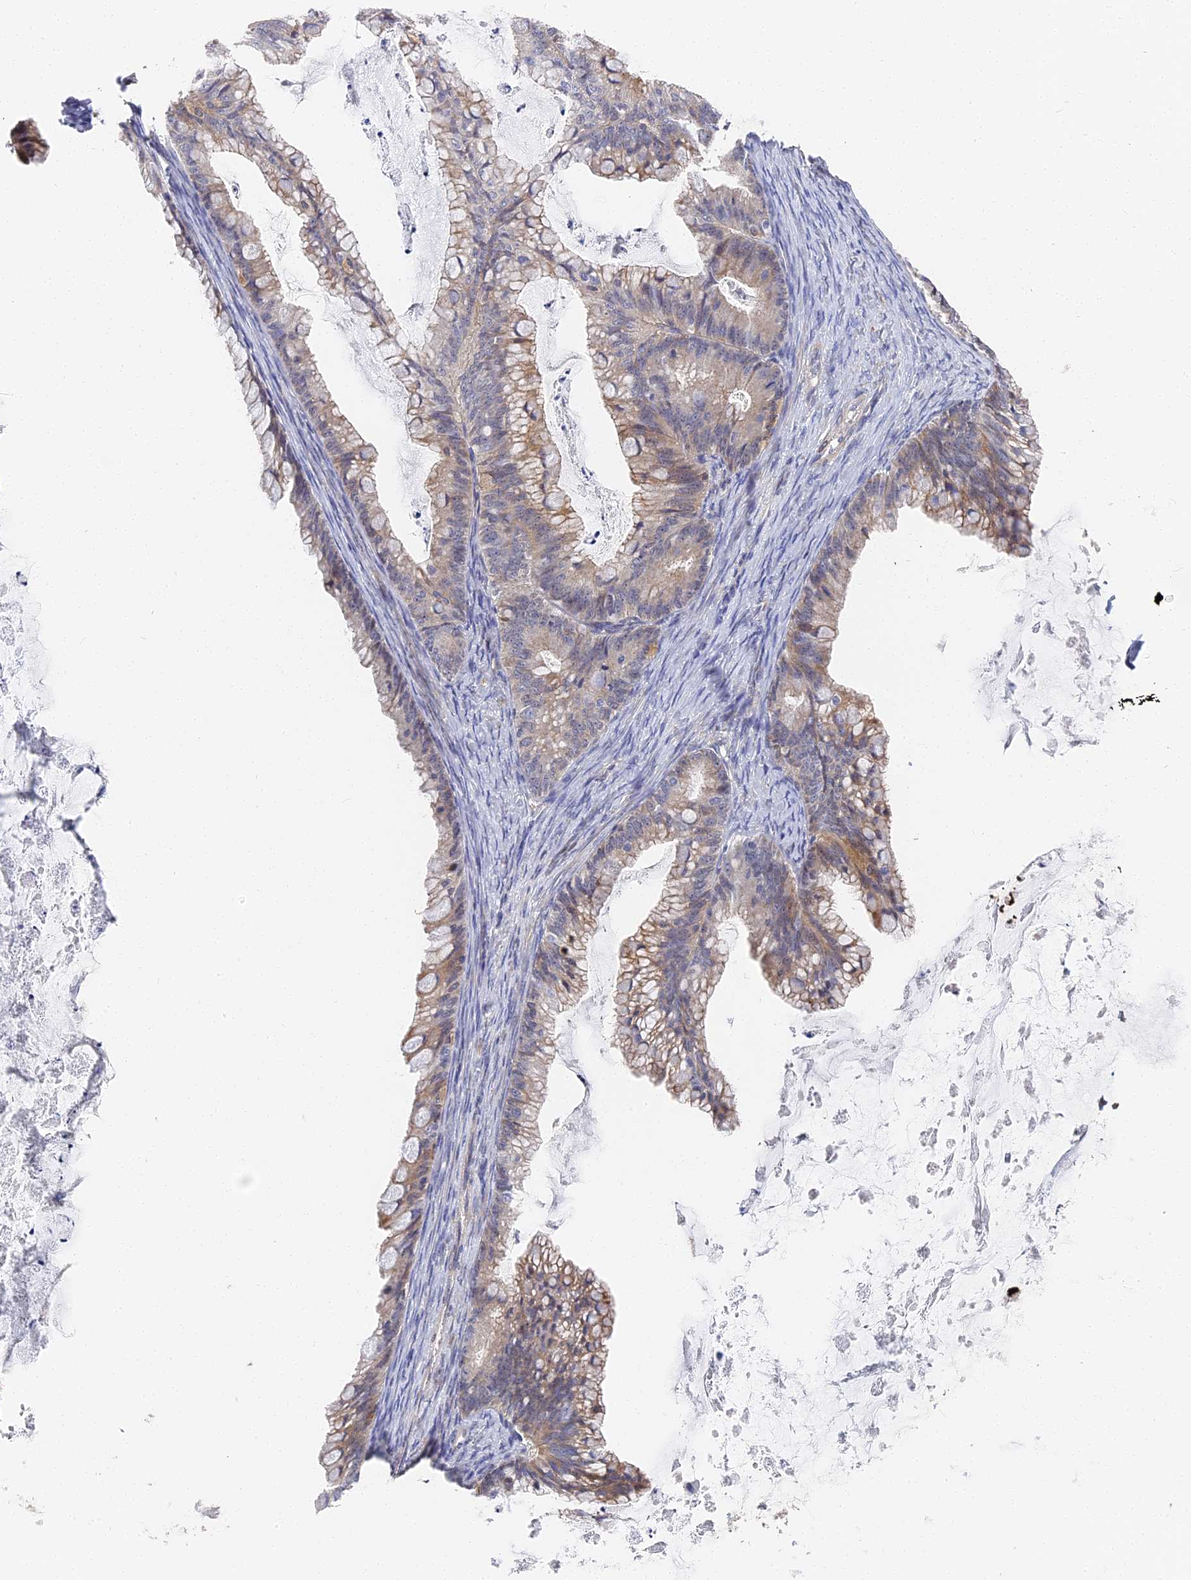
{"staining": {"intensity": "weak", "quantity": ">75%", "location": "cytoplasmic/membranous"}, "tissue": "ovarian cancer", "cell_type": "Tumor cells", "image_type": "cancer", "snomed": [{"axis": "morphology", "description": "Cystadenocarcinoma, mucinous, NOS"}, {"axis": "topography", "description": "Ovary"}], "caption": "Protein expression analysis of ovarian mucinous cystadenocarcinoma demonstrates weak cytoplasmic/membranous staining in approximately >75% of tumor cells.", "gene": "CCDC113", "patient": {"sex": "female", "age": 35}}